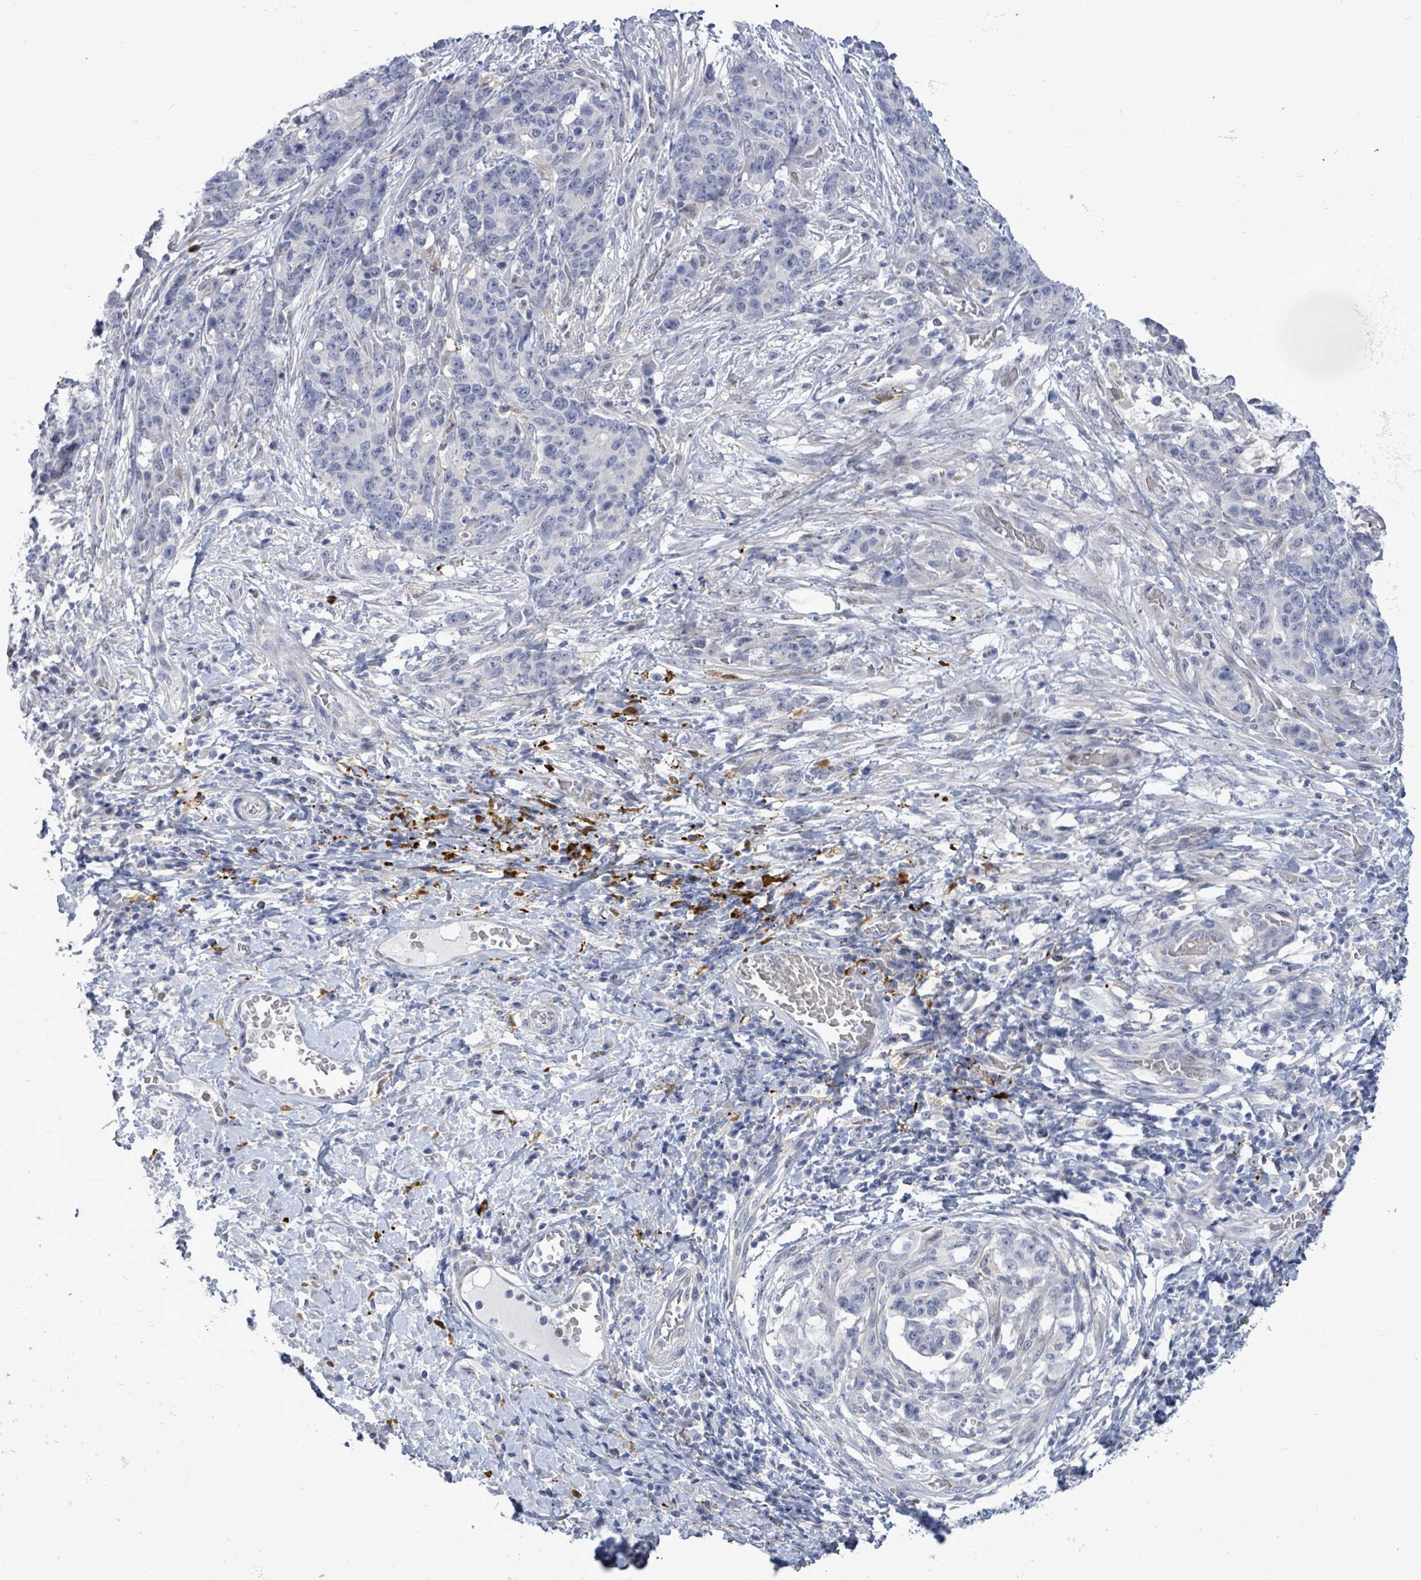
{"staining": {"intensity": "negative", "quantity": "none", "location": "none"}, "tissue": "stomach cancer", "cell_type": "Tumor cells", "image_type": "cancer", "snomed": [{"axis": "morphology", "description": "Normal tissue, NOS"}, {"axis": "morphology", "description": "Adenocarcinoma, NOS"}, {"axis": "topography", "description": "Stomach"}], "caption": "The histopathology image exhibits no staining of tumor cells in stomach cancer. (IHC, brightfield microscopy, high magnification).", "gene": "CT45A5", "patient": {"sex": "female", "age": 64}}